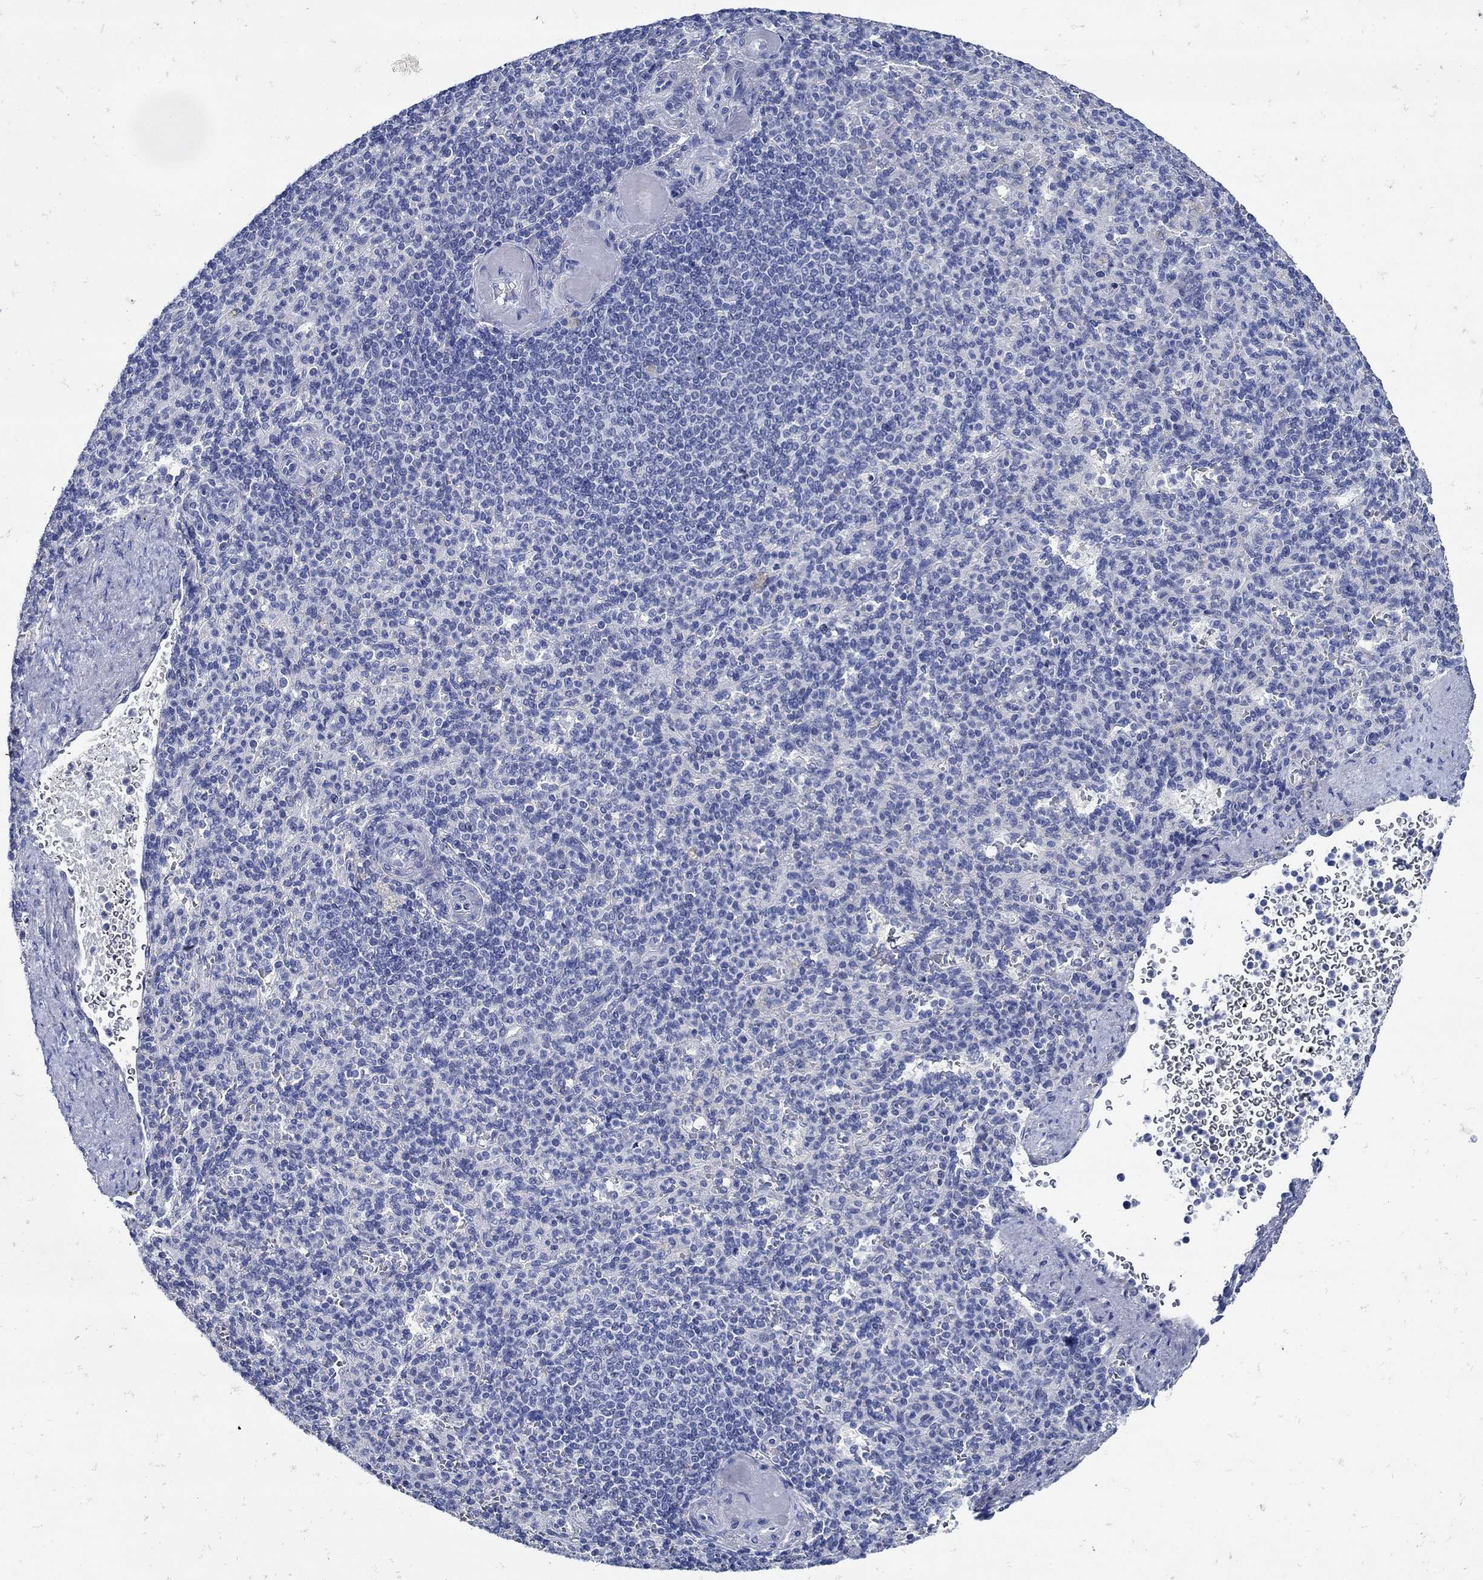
{"staining": {"intensity": "negative", "quantity": "none", "location": "none"}, "tissue": "spleen", "cell_type": "Cells in red pulp", "image_type": "normal", "snomed": [{"axis": "morphology", "description": "Normal tissue, NOS"}, {"axis": "topography", "description": "Spleen"}], "caption": "High magnification brightfield microscopy of normal spleen stained with DAB (brown) and counterstained with hematoxylin (blue): cells in red pulp show no significant positivity. (DAB (3,3'-diaminobenzidine) immunohistochemistry with hematoxylin counter stain).", "gene": "NOS1", "patient": {"sex": "female", "age": 74}}